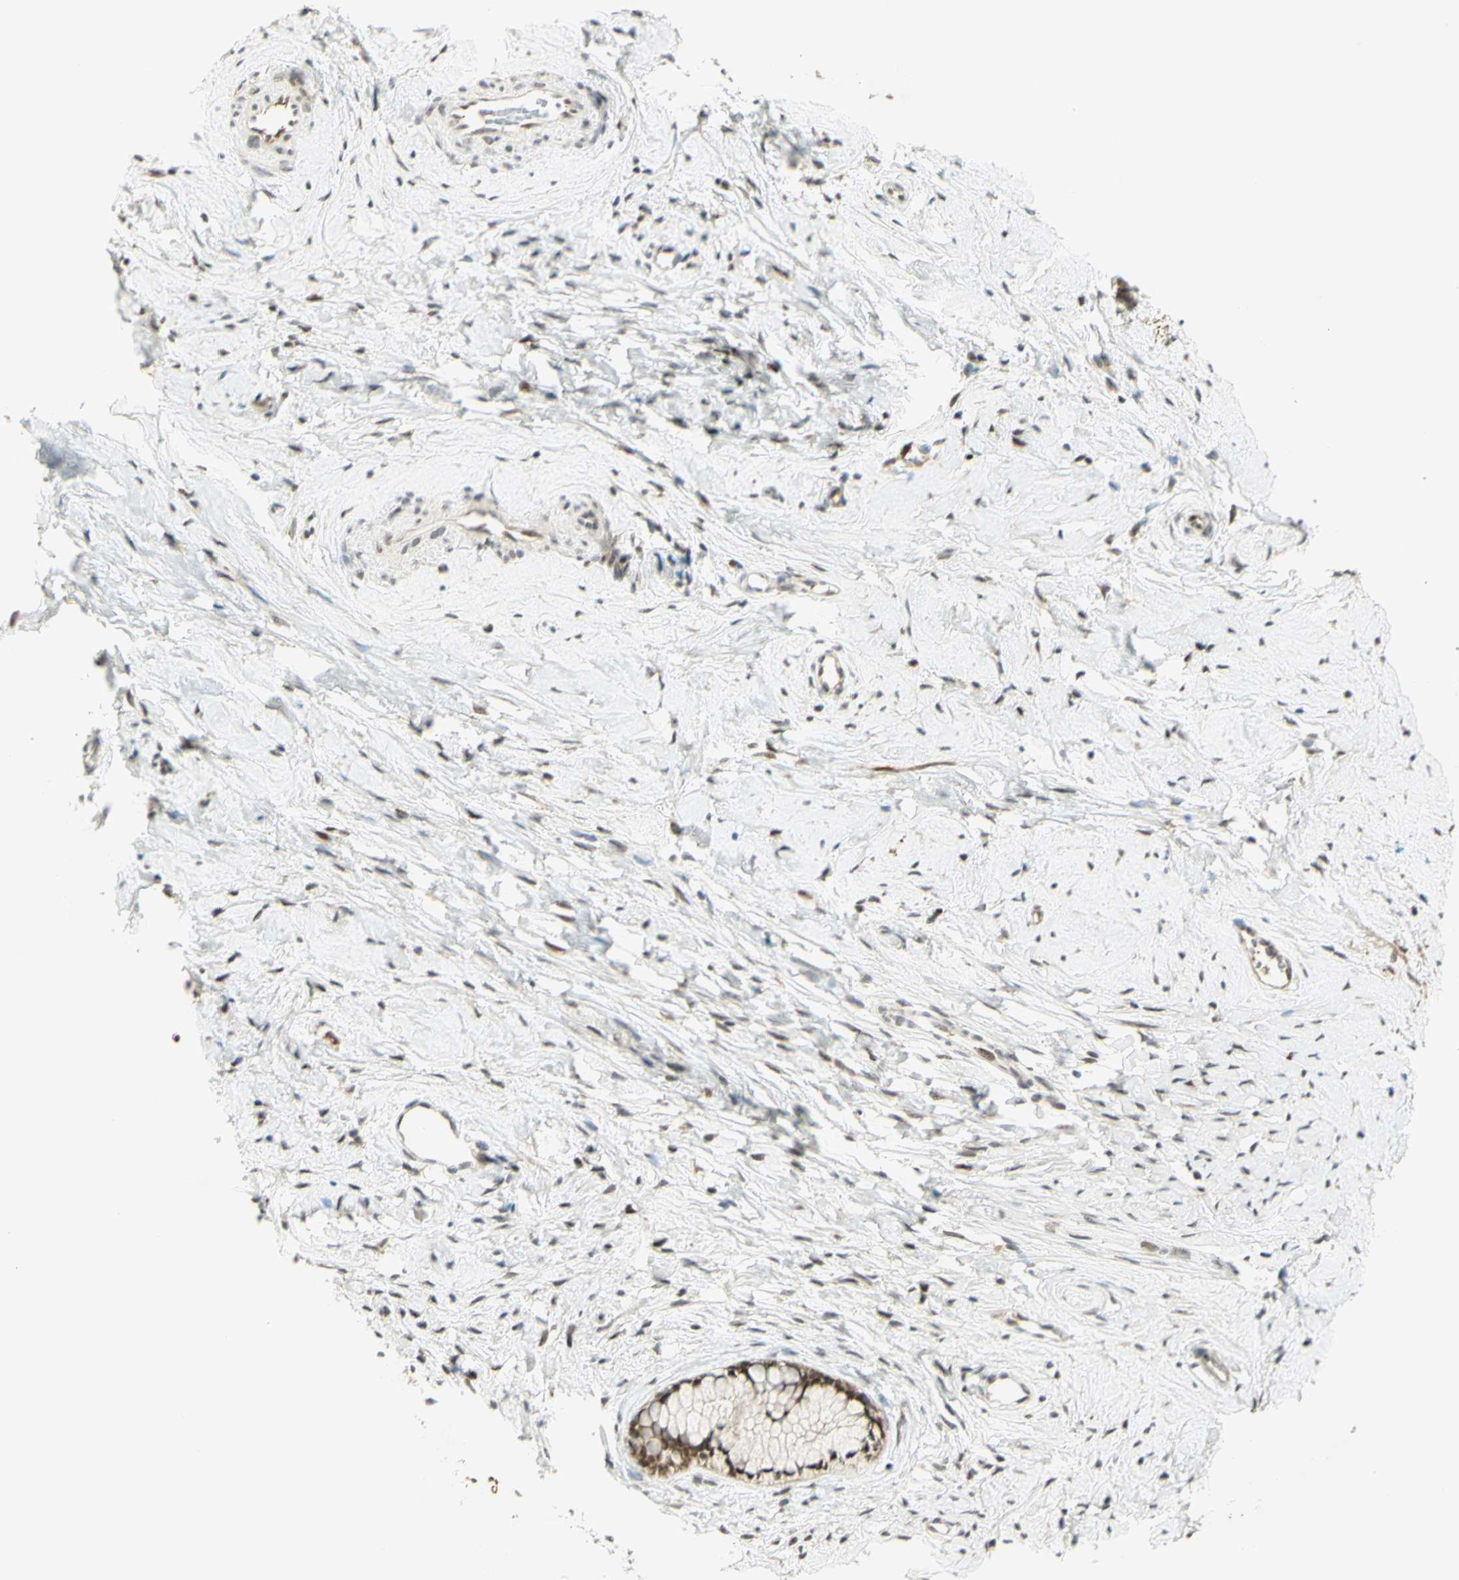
{"staining": {"intensity": "moderate", "quantity": ">75%", "location": "cytoplasmic/membranous,nuclear"}, "tissue": "cervix", "cell_type": "Glandular cells", "image_type": "normal", "snomed": [{"axis": "morphology", "description": "Normal tissue, NOS"}, {"axis": "topography", "description": "Cervix"}], "caption": "The histopathology image shows a brown stain indicating the presence of a protein in the cytoplasmic/membranous,nuclear of glandular cells in cervix.", "gene": "DDX1", "patient": {"sex": "female", "age": 65}}